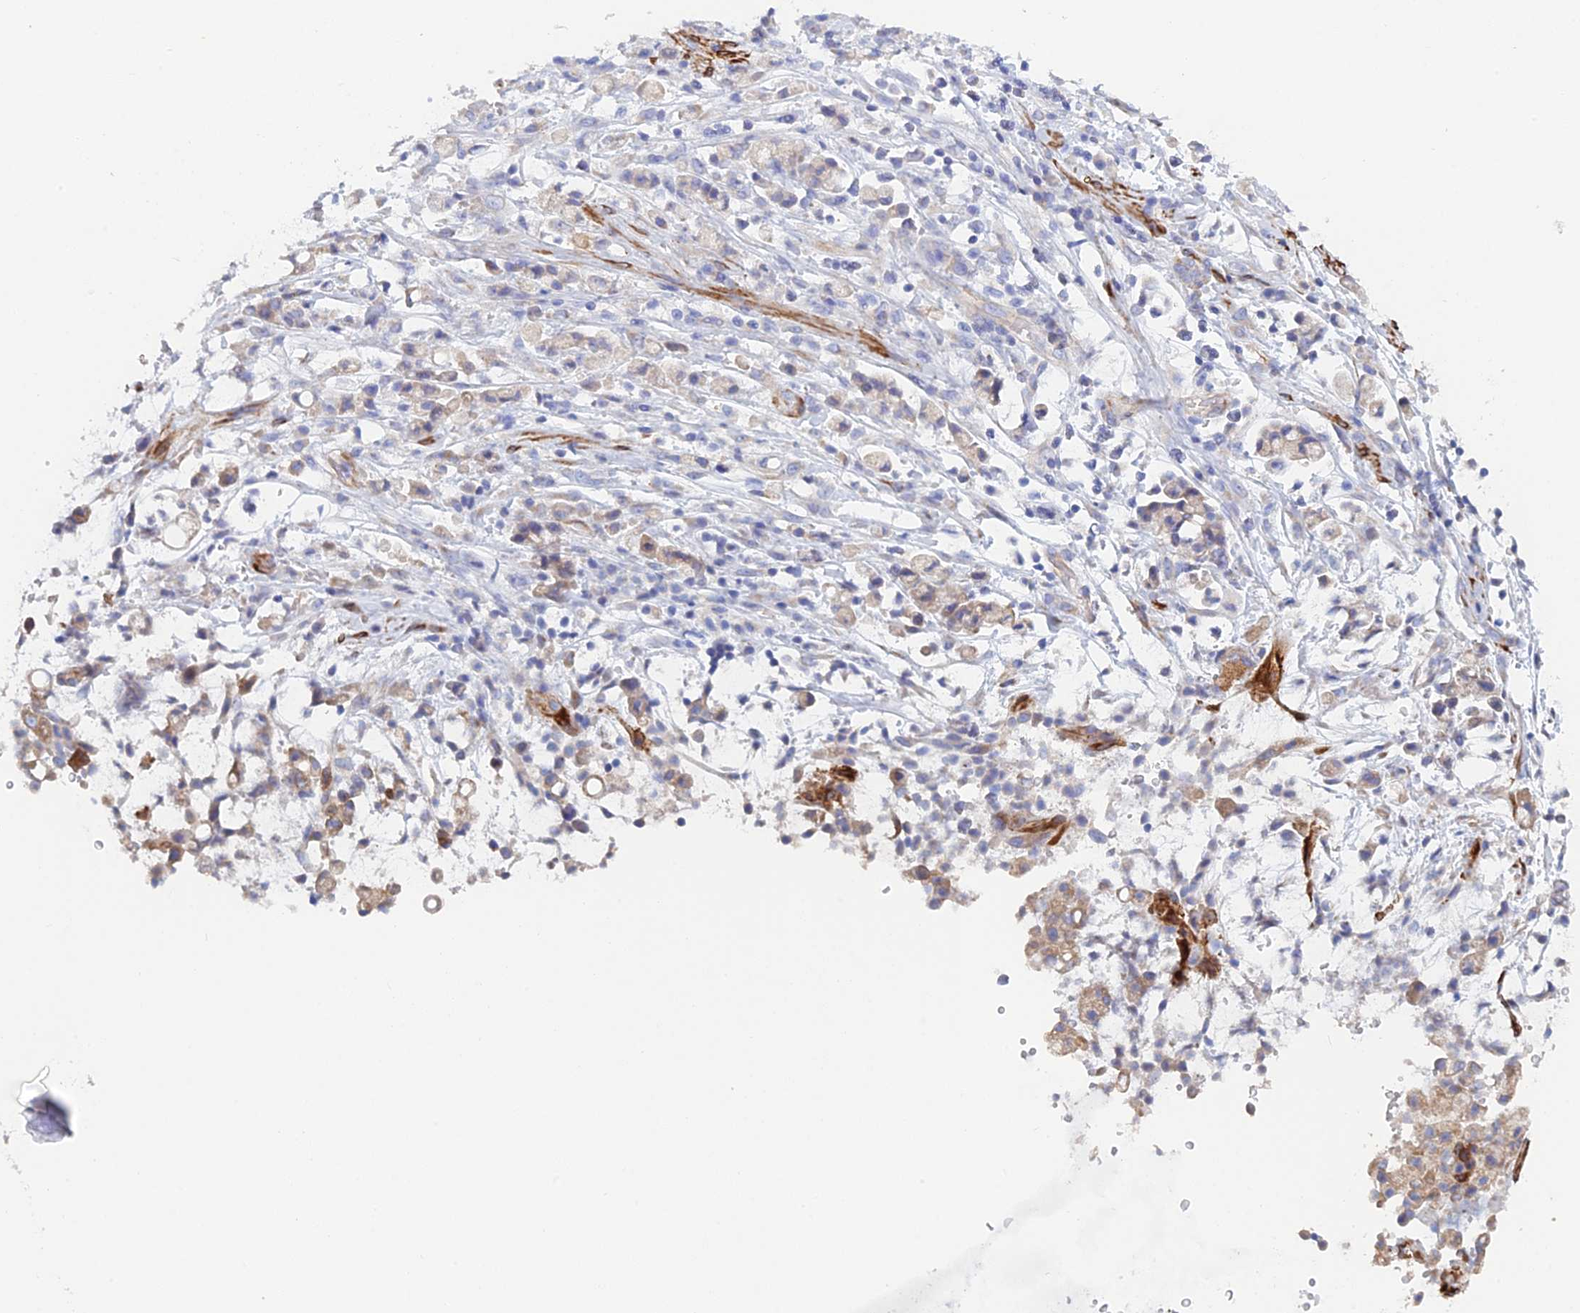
{"staining": {"intensity": "weak", "quantity": "25%-75%", "location": "cytoplasmic/membranous"}, "tissue": "stomach cancer", "cell_type": "Tumor cells", "image_type": "cancer", "snomed": [{"axis": "morphology", "description": "Adenocarcinoma, NOS"}, {"axis": "topography", "description": "Stomach"}], "caption": "The immunohistochemical stain highlights weak cytoplasmic/membranous staining in tumor cells of adenocarcinoma (stomach) tissue.", "gene": "PCDHA8", "patient": {"sex": "female", "age": 60}}